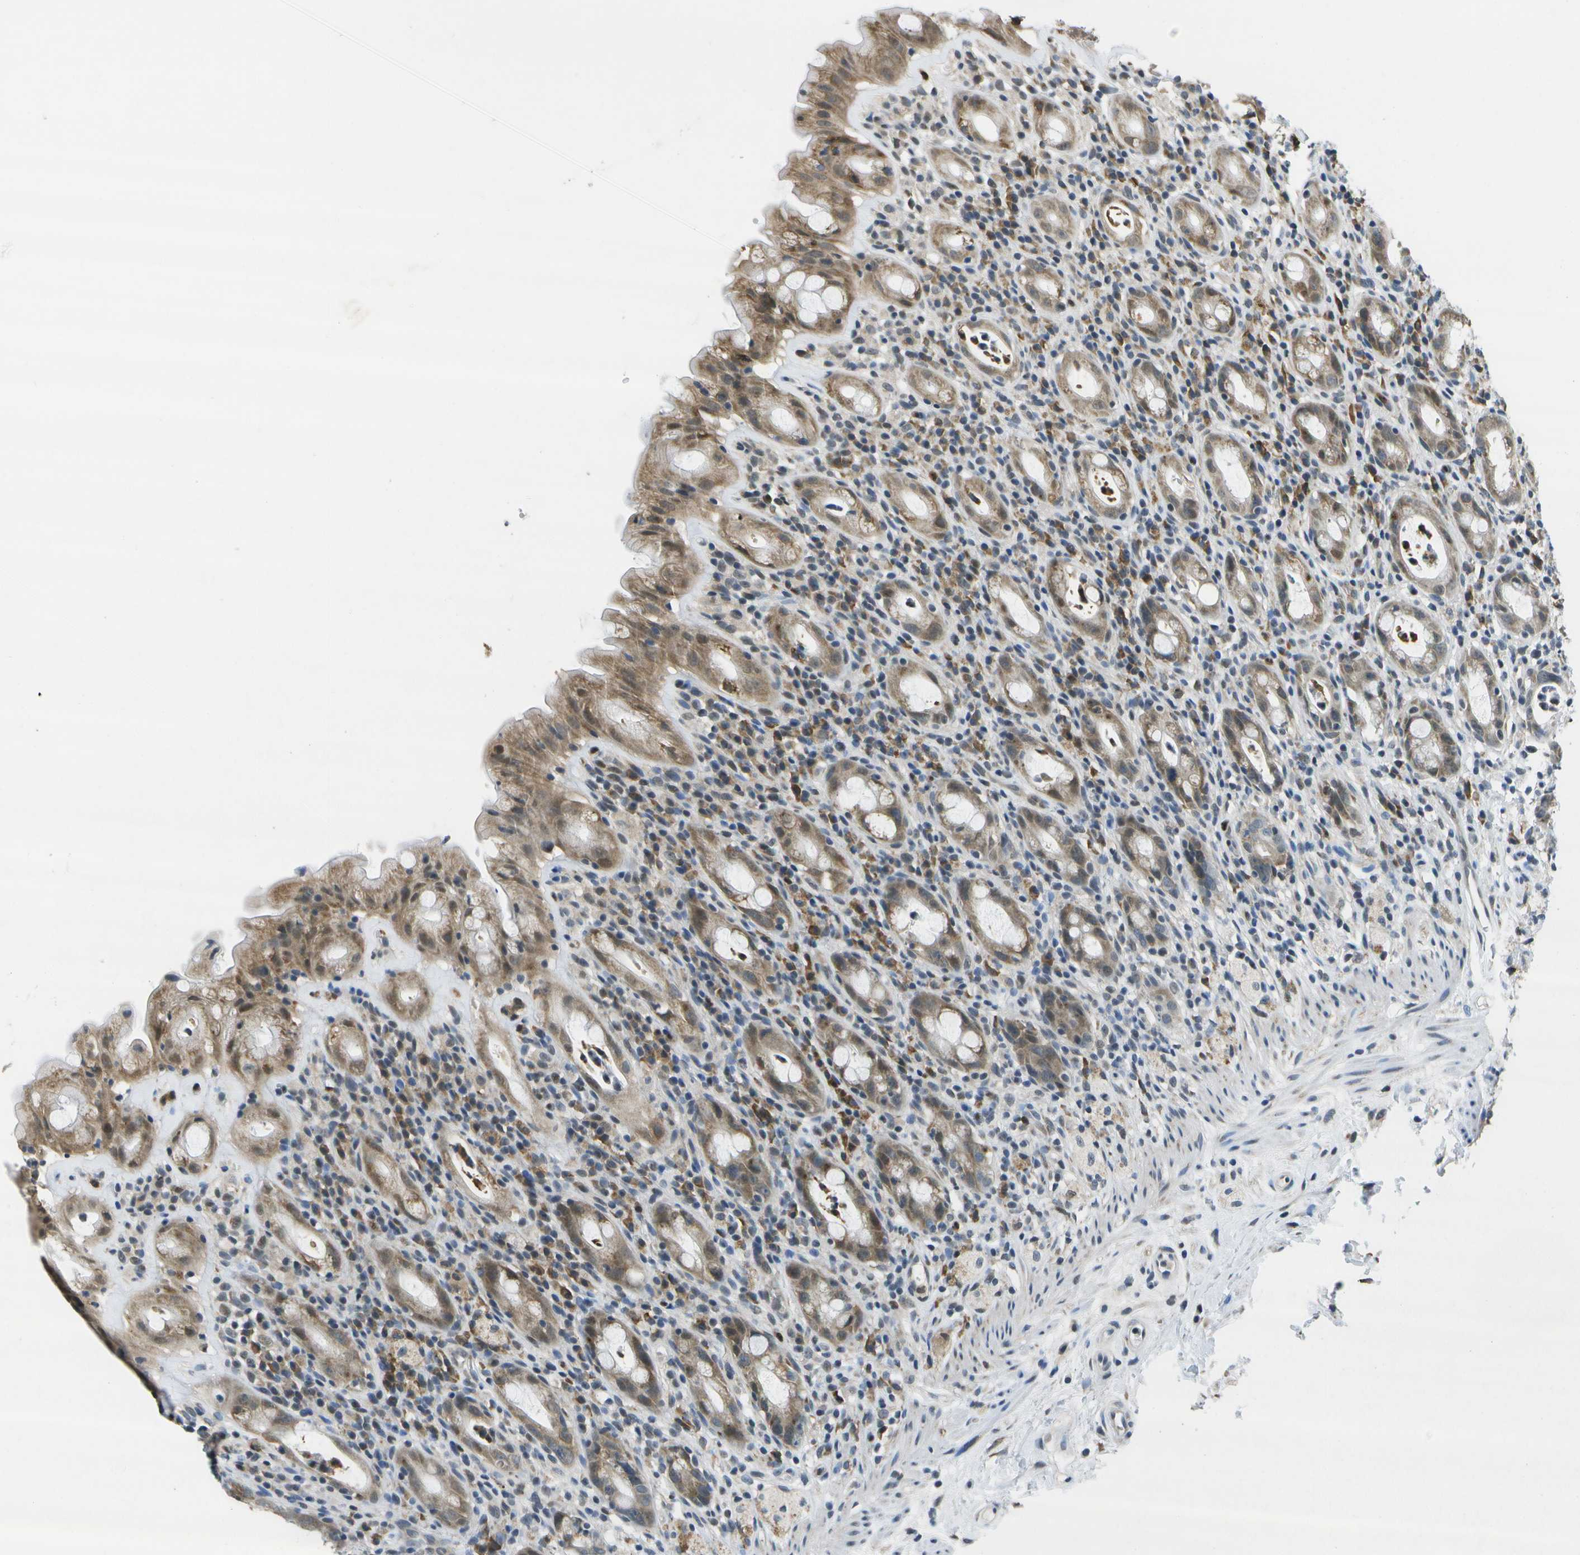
{"staining": {"intensity": "moderate", "quantity": "25%-75%", "location": "cytoplasmic/membranous,nuclear"}, "tissue": "rectum", "cell_type": "Glandular cells", "image_type": "normal", "snomed": [{"axis": "morphology", "description": "Normal tissue, NOS"}, {"axis": "topography", "description": "Rectum"}], "caption": "High-power microscopy captured an immunohistochemistry (IHC) photomicrograph of normal rectum, revealing moderate cytoplasmic/membranous,nuclear staining in about 25%-75% of glandular cells.", "gene": "DSE", "patient": {"sex": "male", "age": 44}}